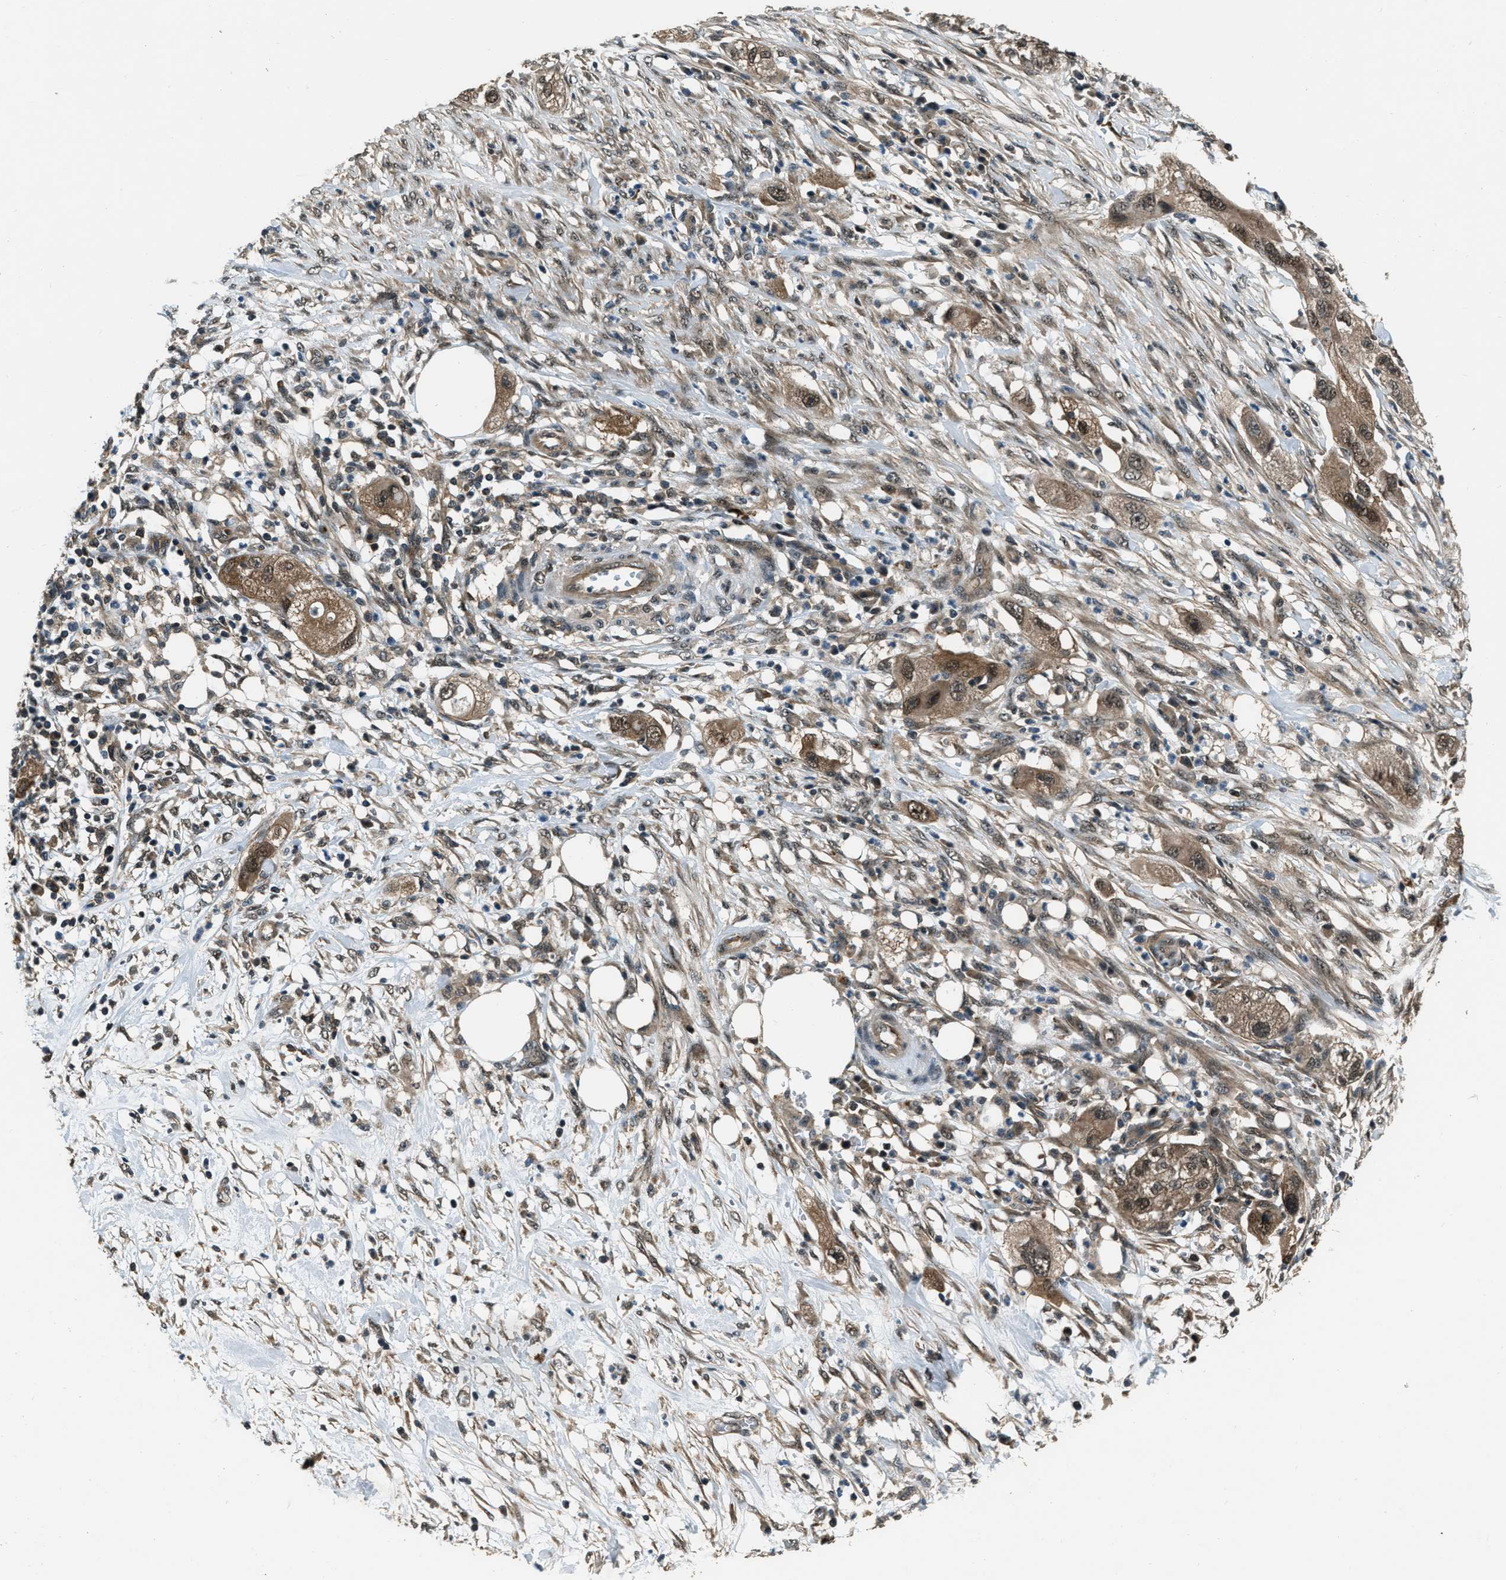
{"staining": {"intensity": "moderate", "quantity": ">75%", "location": "cytoplasmic/membranous"}, "tissue": "pancreatic cancer", "cell_type": "Tumor cells", "image_type": "cancer", "snomed": [{"axis": "morphology", "description": "Adenocarcinoma, NOS"}, {"axis": "topography", "description": "Pancreas"}], "caption": "Immunohistochemical staining of pancreatic cancer (adenocarcinoma) demonstrates medium levels of moderate cytoplasmic/membranous protein expression in approximately >75% of tumor cells.", "gene": "NUDCD3", "patient": {"sex": "female", "age": 78}}